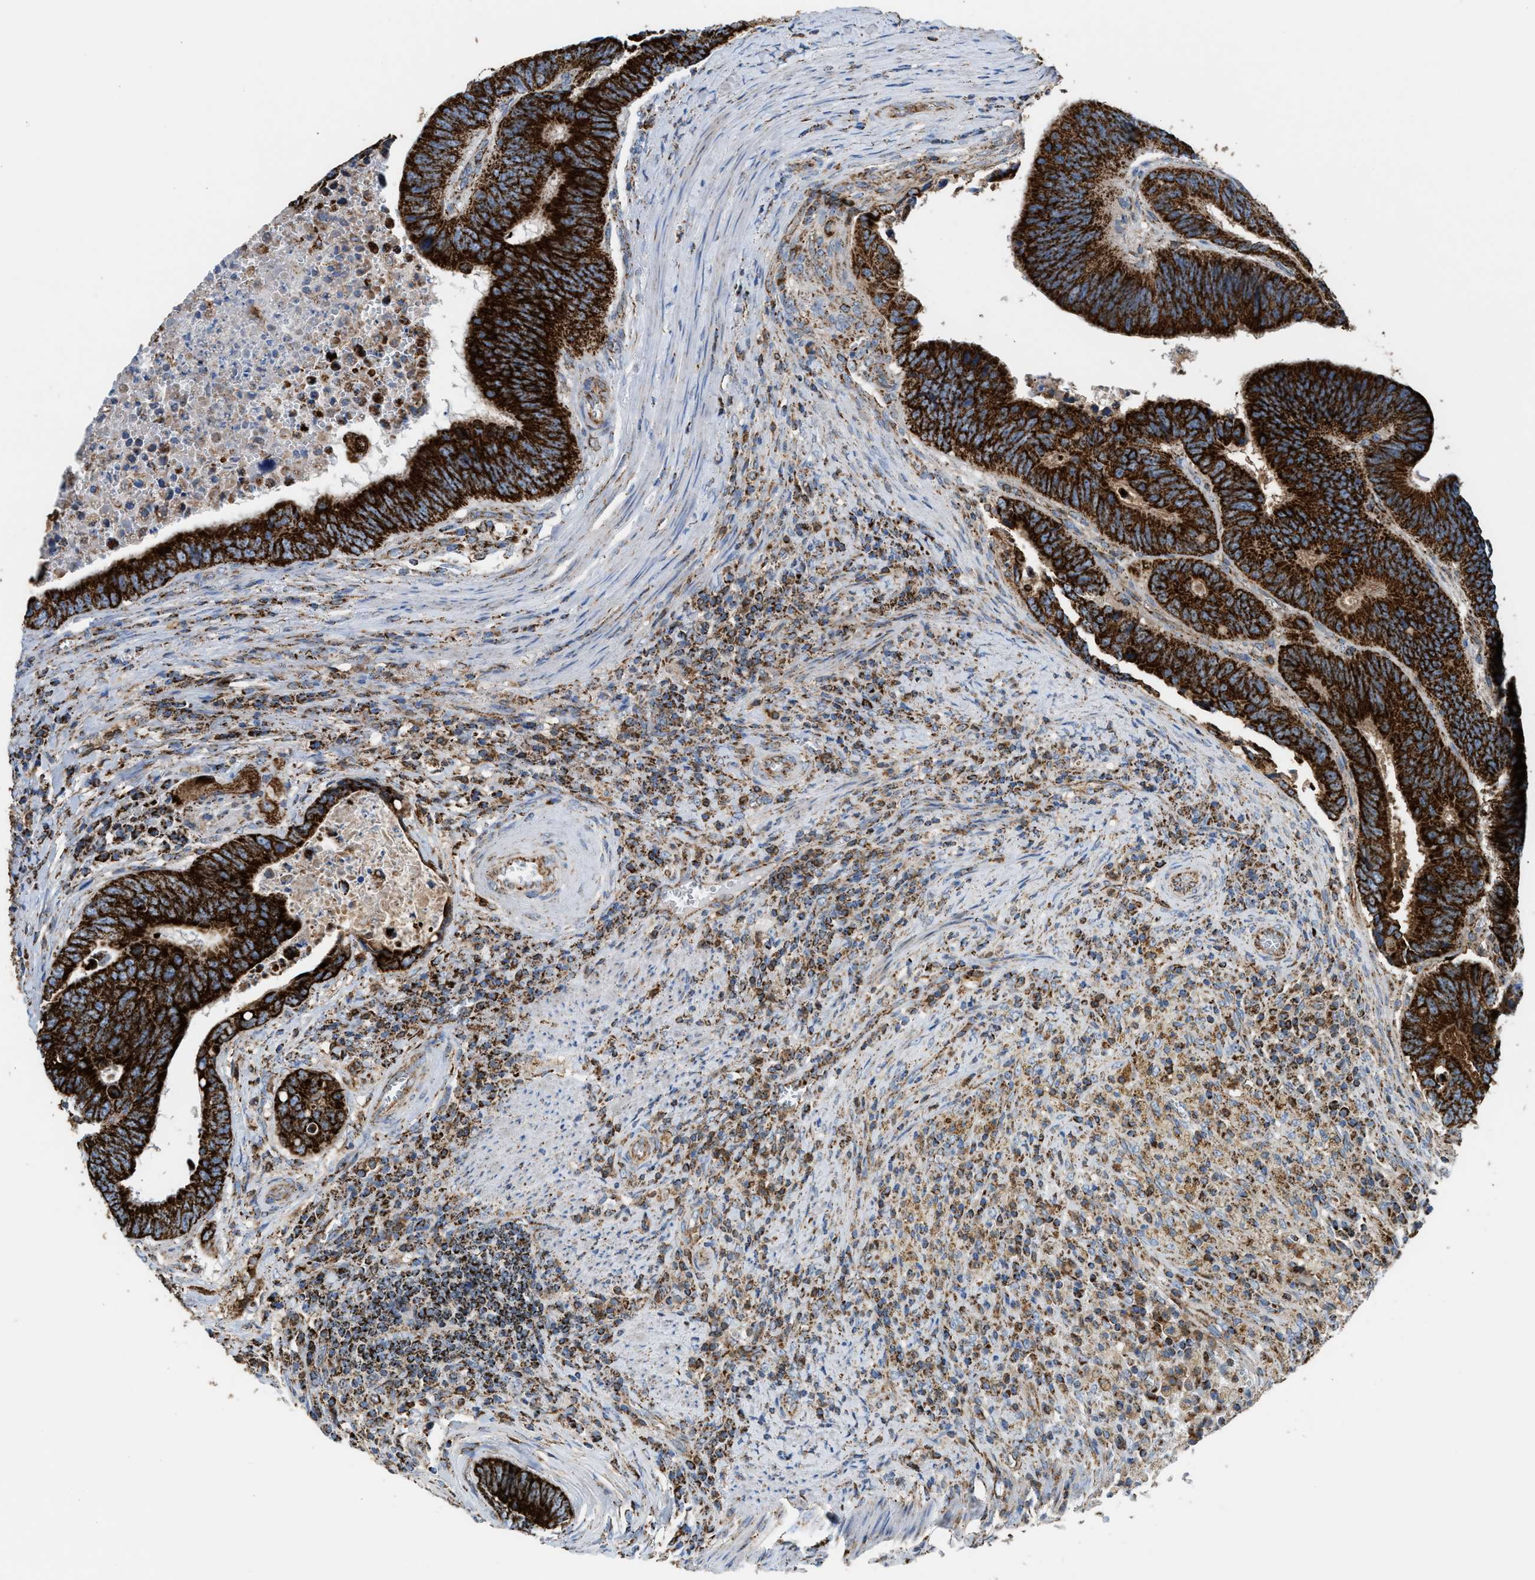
{"staining": {"intensity": "strong", "quantity": ">75%", "location": "cytoplasmic/membranous"}, "tissue": "colorectal cancer", "cell_type": "Tumor cells", "image_type": "cancer", "snomed": [{"axis": "morphology", "description": "Inflammation, NOS"}, {"axis": "morphology", "description": "Adenocarcinoma, NOS"}, {"axis": "topography", "description": "Colon"}], "caption": "Colorectal cancer tissue displays strong cytoplasmic/membranous positivity in about >75% of tumor cells, visualized by immunohistochemistry.", "gene": "ECHS1", "patient": {"sex": "male", "age": 72}}